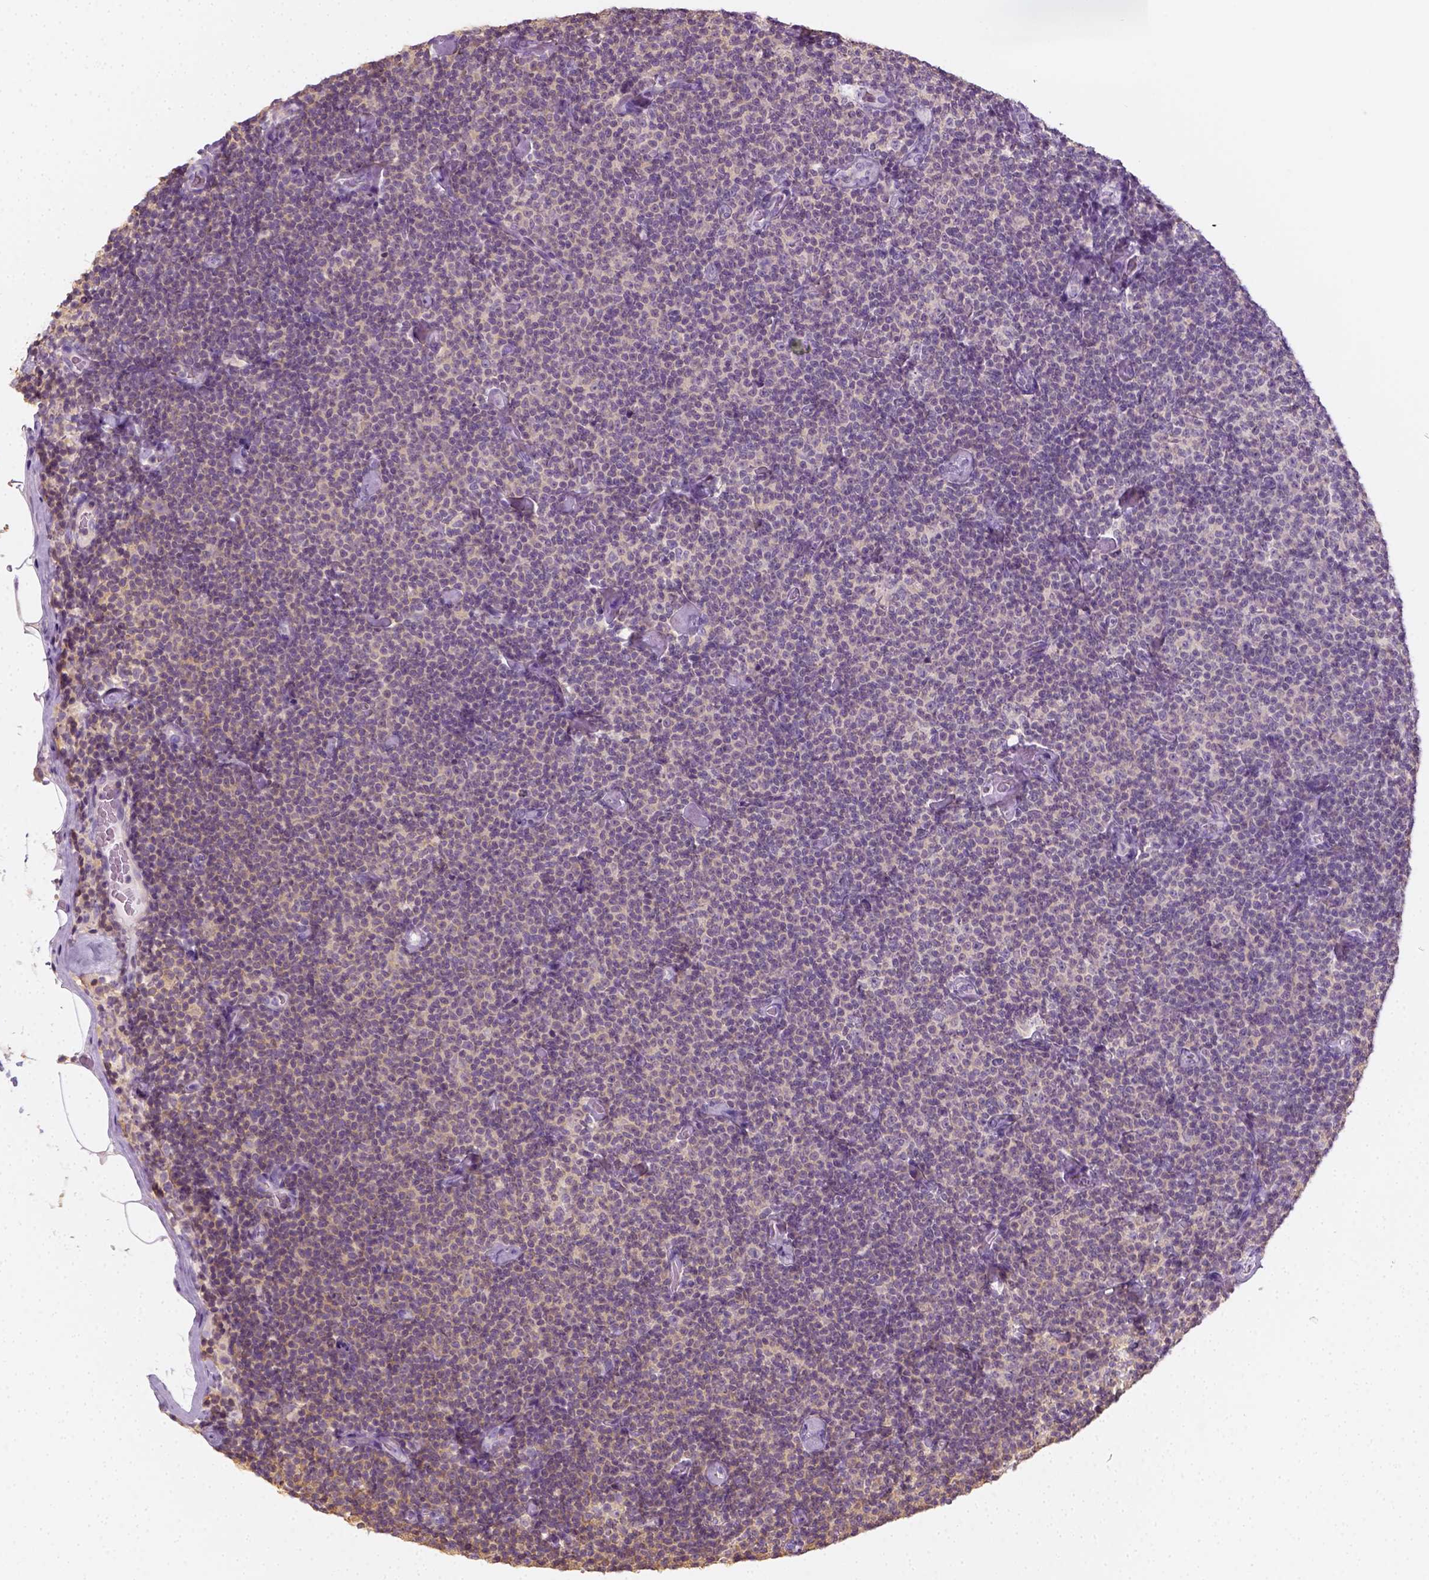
{"staining": {"intensity": "negative", "quantity": "none", "location": "none"}, "tissue": "lymphoma", "cell_type": "Tumor cells", "image_type": "cancer", "snomed": [{"axis": "morphology", "description": "Malignant lymphoma, non-Hodgkin's type, Low grade"}, {"axis": "topography", "description": "Lymph node"}], "caption": "High power microscopy histopathology image of an immunohistochemistry (IHC) photomicrograph of malignant lymphoma, non-Hodgkin's type (low-grade), revealing no significant staining in tumor cells.", "gene": "EPHB1", "patient": {"sex": "male", "age": 81}}